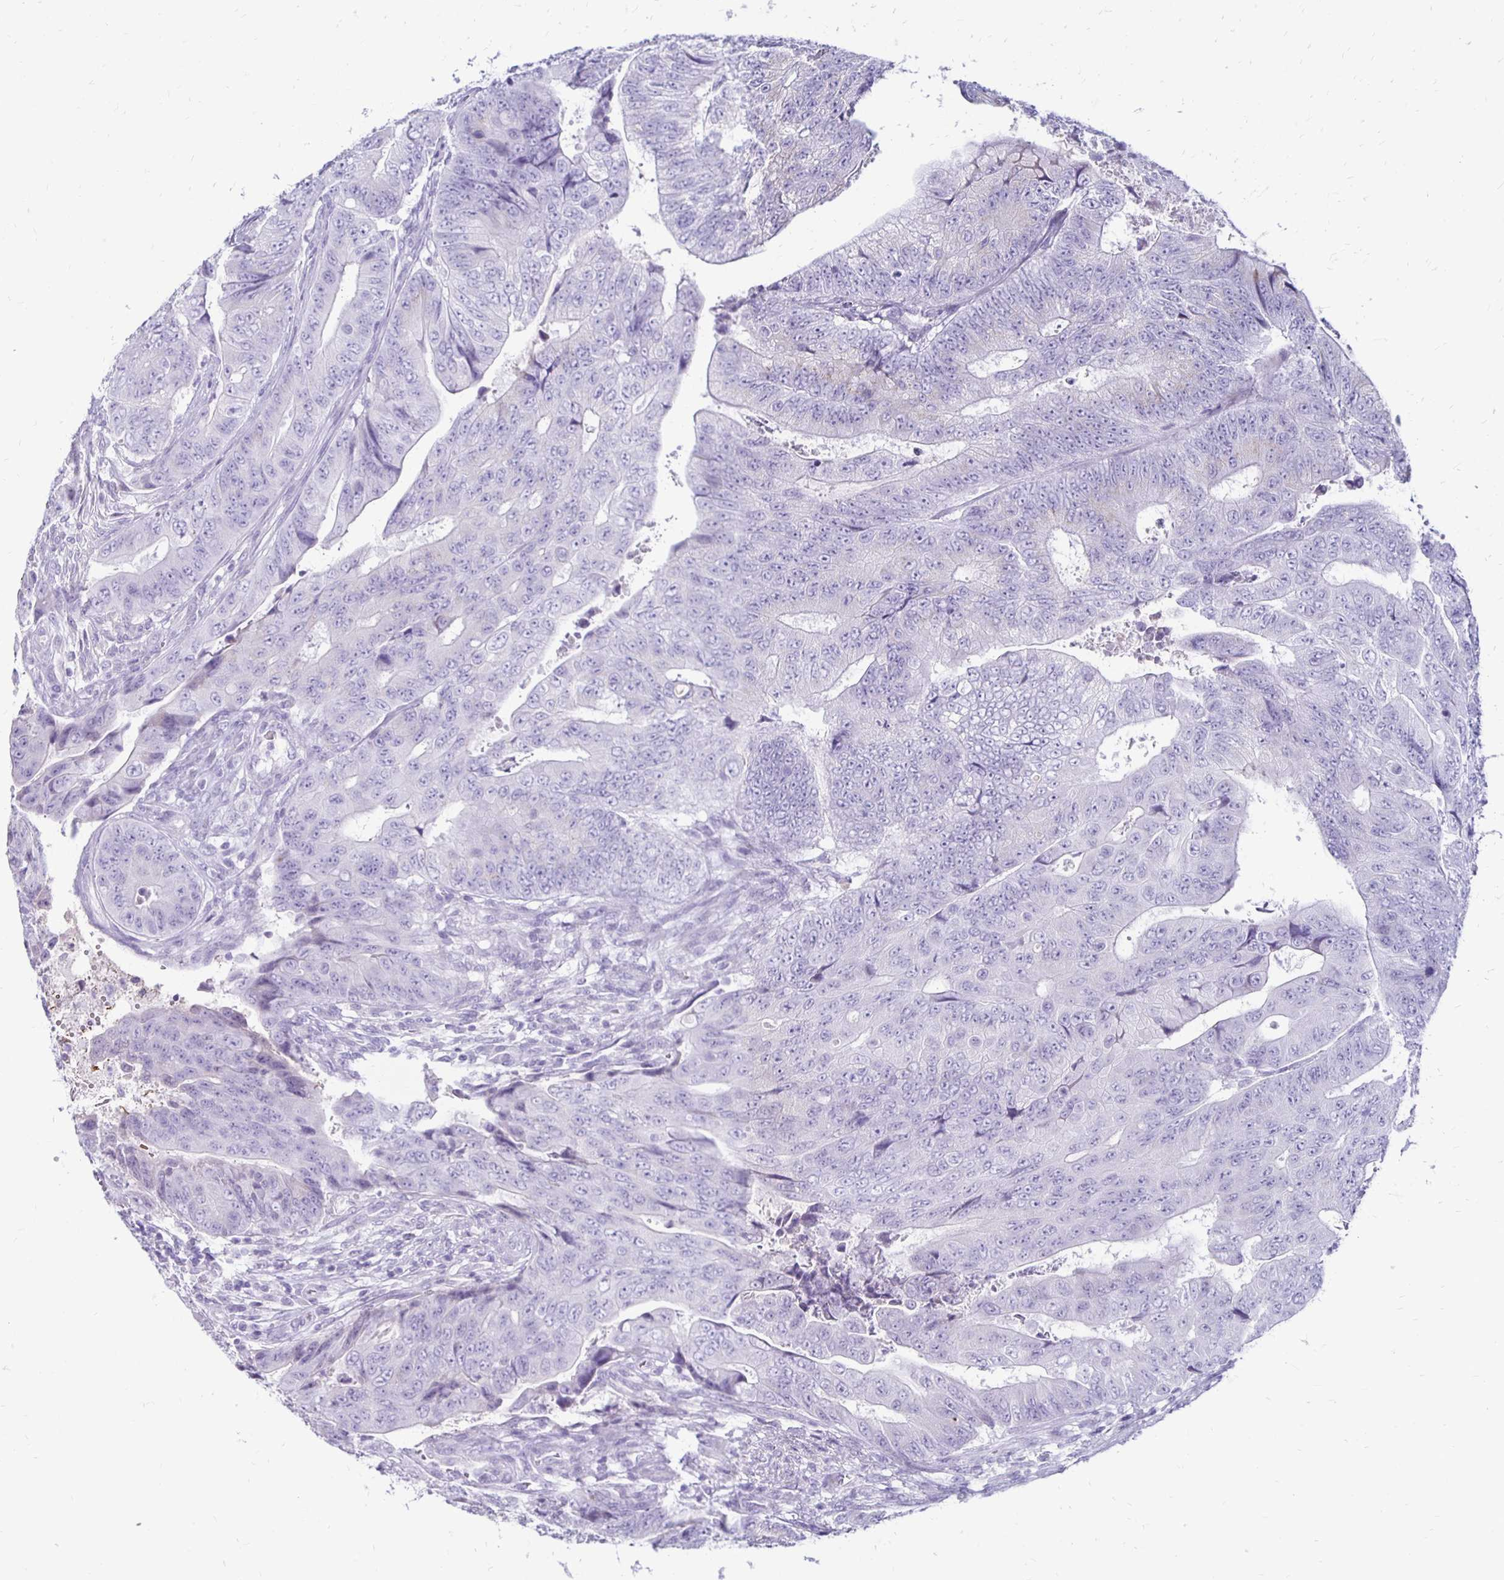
{"staining": {"intensity": "negative", "quantity": "none", "location": "none"}, "tissue": "colorectal cancer", "cell_type": "Tumor cells", "image_type": "cancer", "snomed": [{"axis": "morphology", "description": "Adenocarcinoma, NOS"}, {"axis": "topography", "description": "Colon"}], "caption": "Immunohistochemical staining of human colorectal adenocarcinoma demonstrates no significant expression in tumor cells. Nuclei are stained in blue.", "gene": "RYR1", "patient": {"sex": "female", "age": 48}}